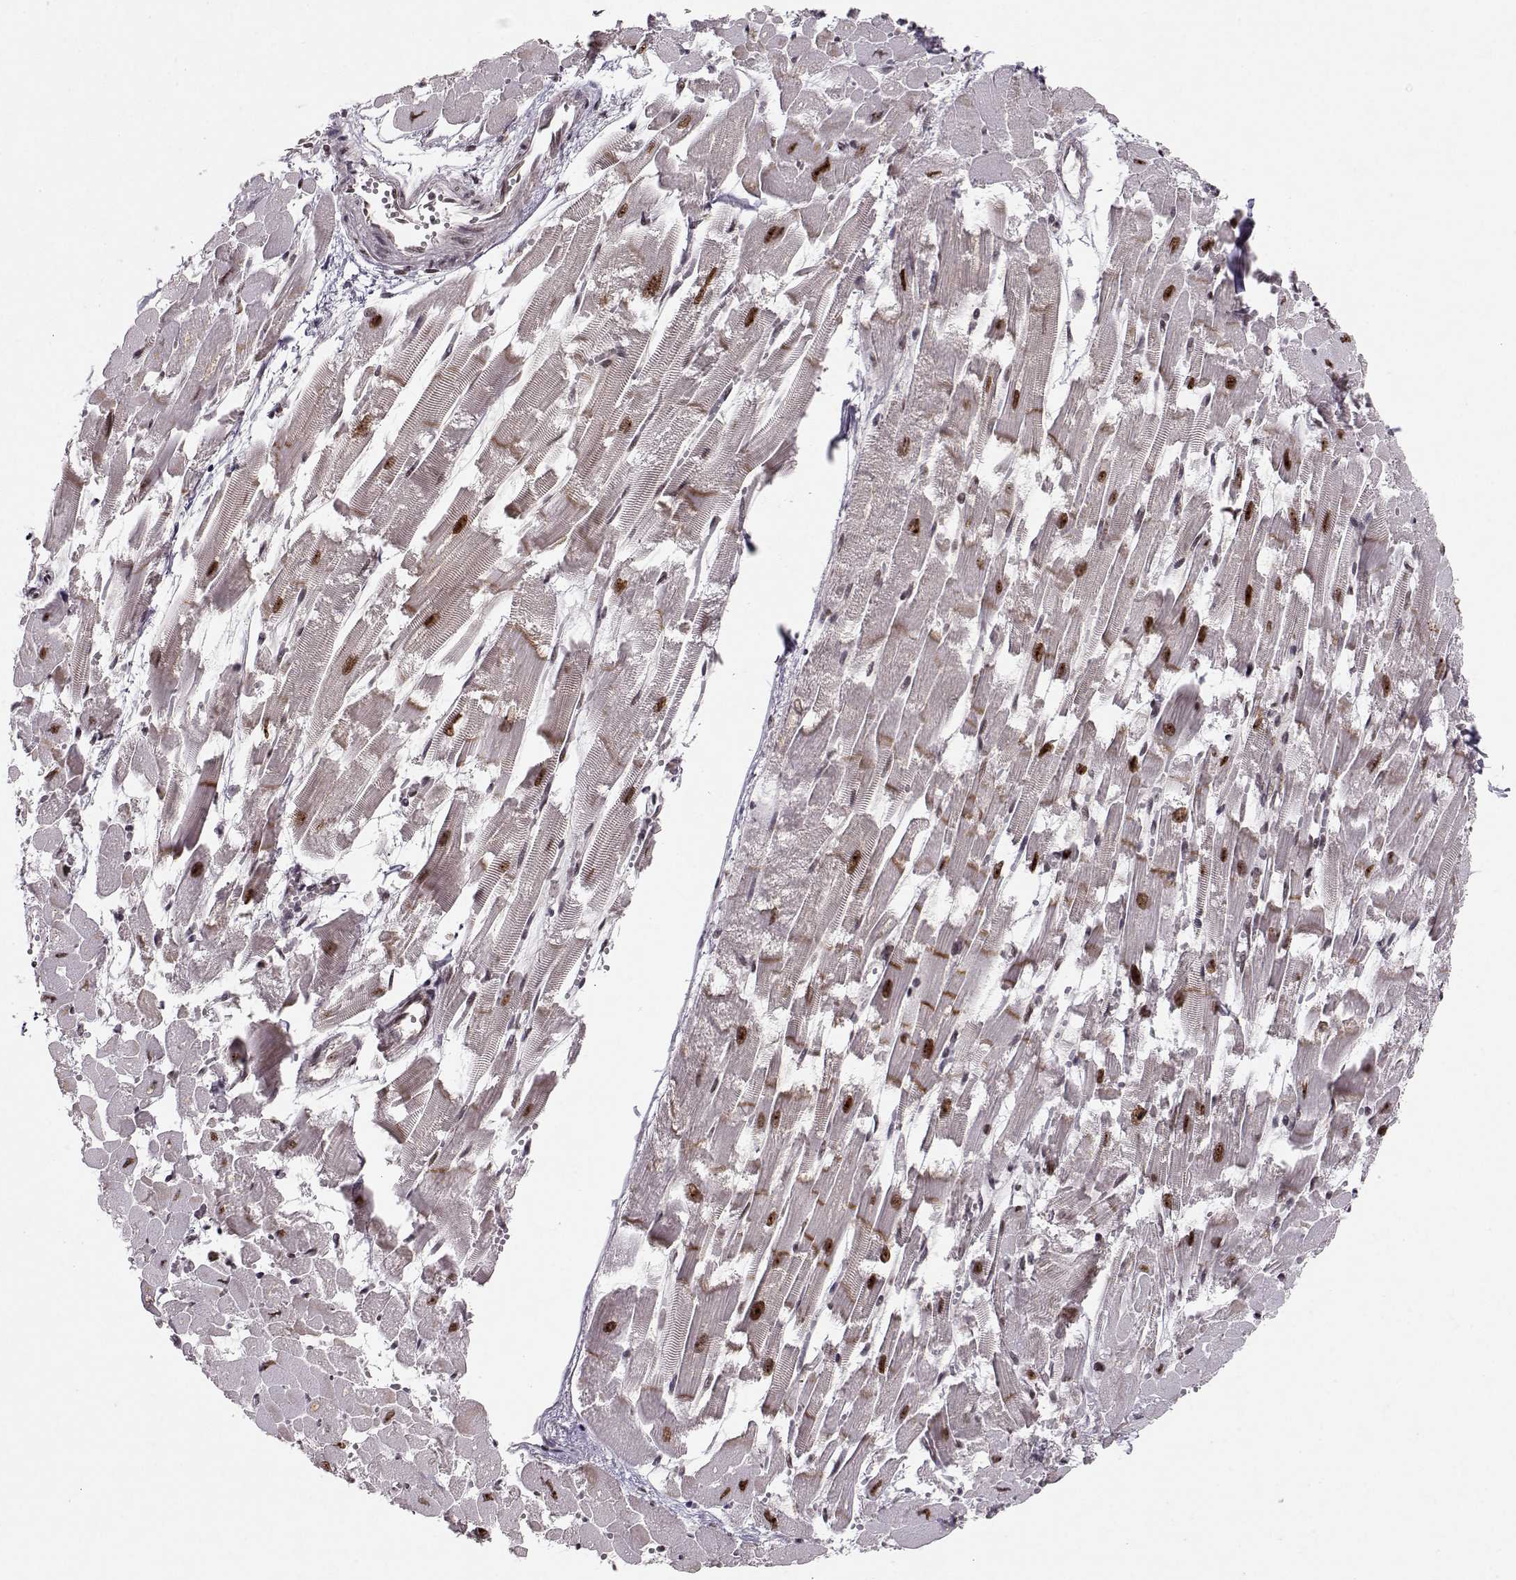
{"staining": {"intensity": "strong", "quantity": ">75%", "location": "cytoplasmic/membranous,nuclear"}, "tissue": "heart muscle", "cell_type": "Cardiomyocytes", "image_type": "normal", "snomed": [{"axis": "morphology", "description": "Normal tissue, NOS"}, {"axis": "topography", "description": "Heart"}], "caption": "Protein expression analysis of normal human heart muscle reveals strong cytoplasmic/membranous,nuclear expression in about >75% of cardiomyocytes. (Brightfield microscopy of DAB IHC at high magnification).", "gene": "CSNK2A1", "patient": {"sex": "female", "age": 52}}